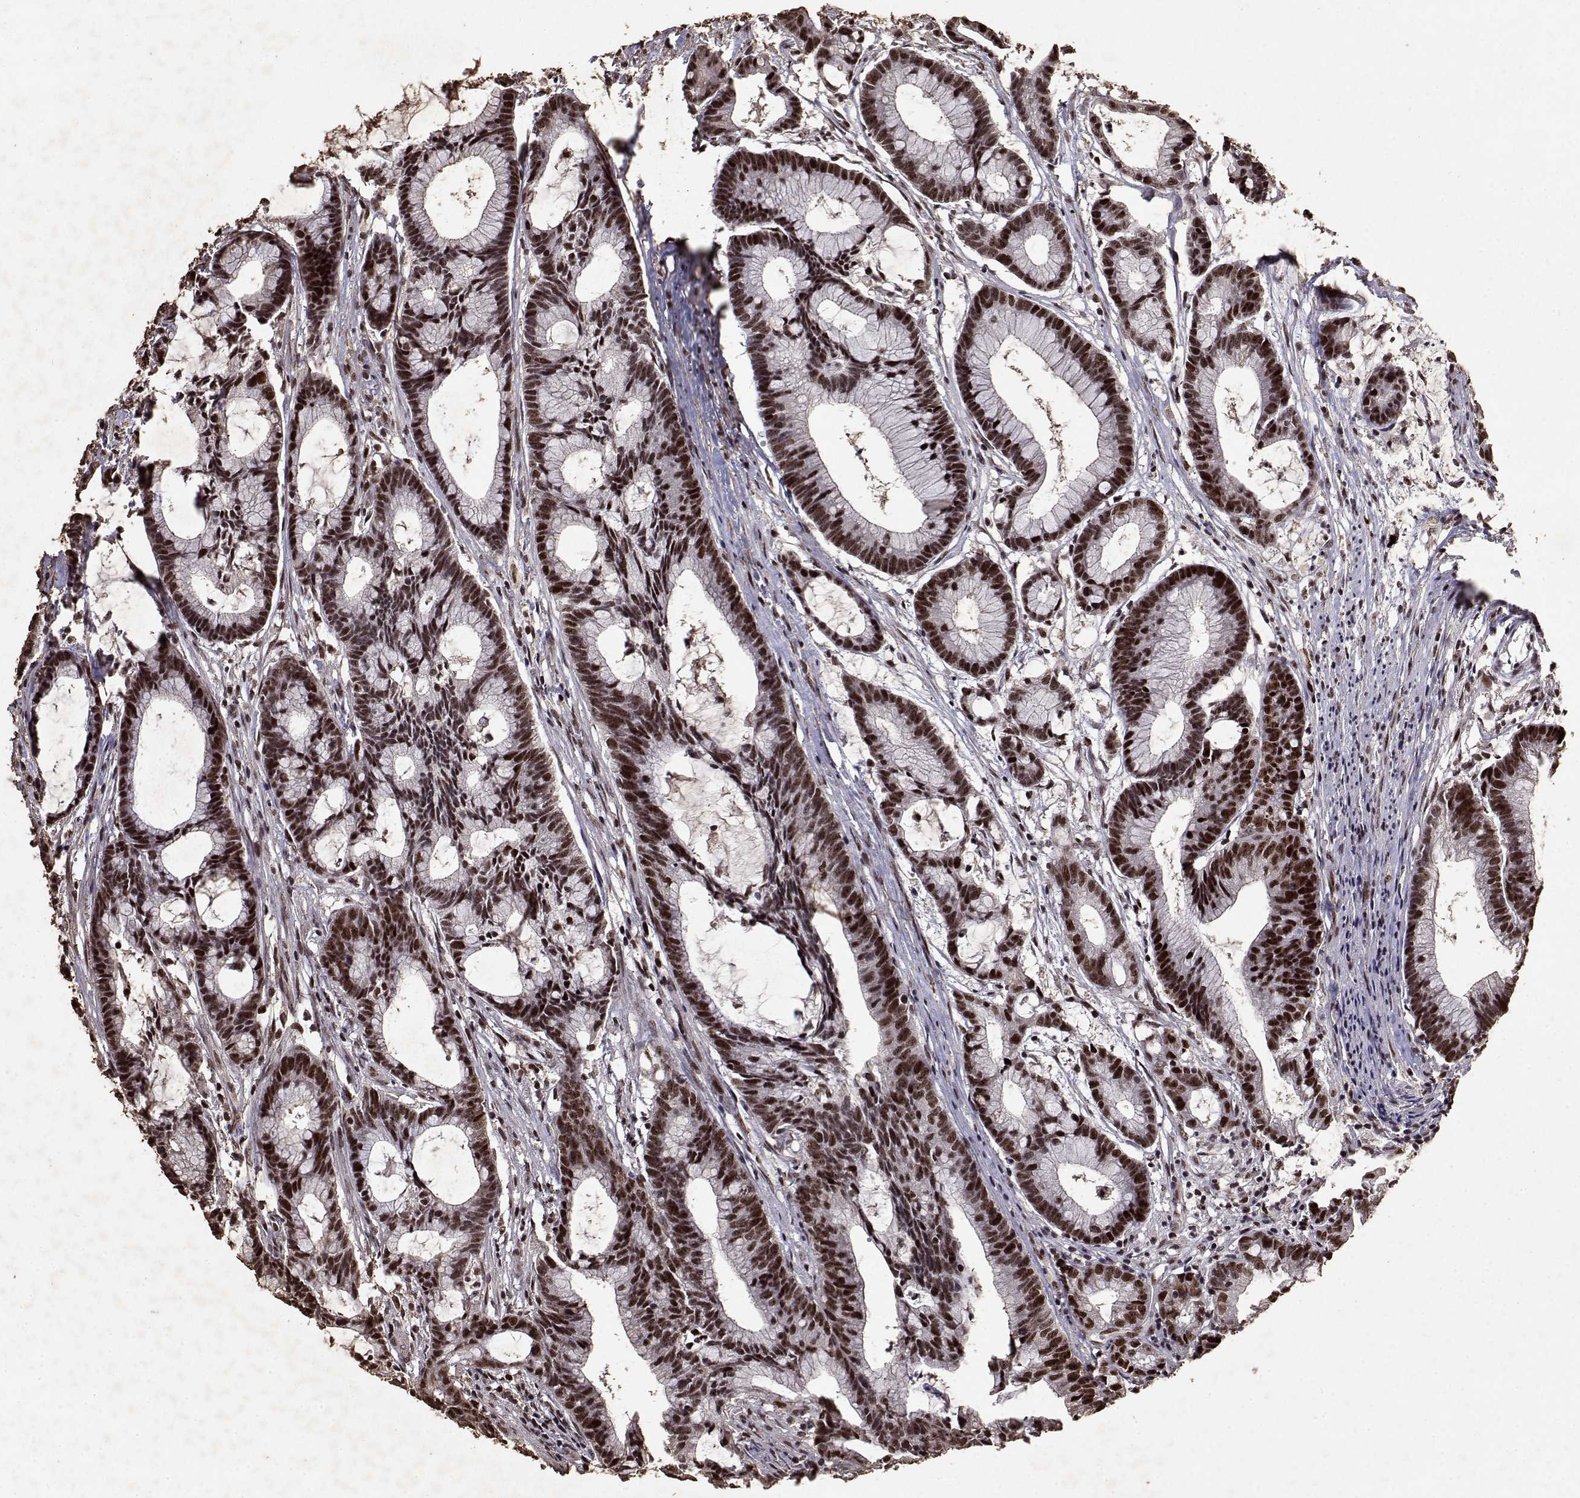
{"staining": {"intensity": "strong", "quantity": ">75%", "location": "nuclear"}, "tissue": "colorectal cancer", "cell_type": "Tumor cells", "image_type": "cancer", "snomed": [{"axis": "morphology", "description": "Adenocarcinoma, NOS"}, {"axis": "topography", "description": "Colon"}], "caption": "This is an image of immunohistochemistry (IHC) staining of colorectal cancer (adenocarcinoma), which shows strong positivity in the nuclear of tumor cells.", "gene": "TOE1", "patient": {"sex": "female", "age": 78}}